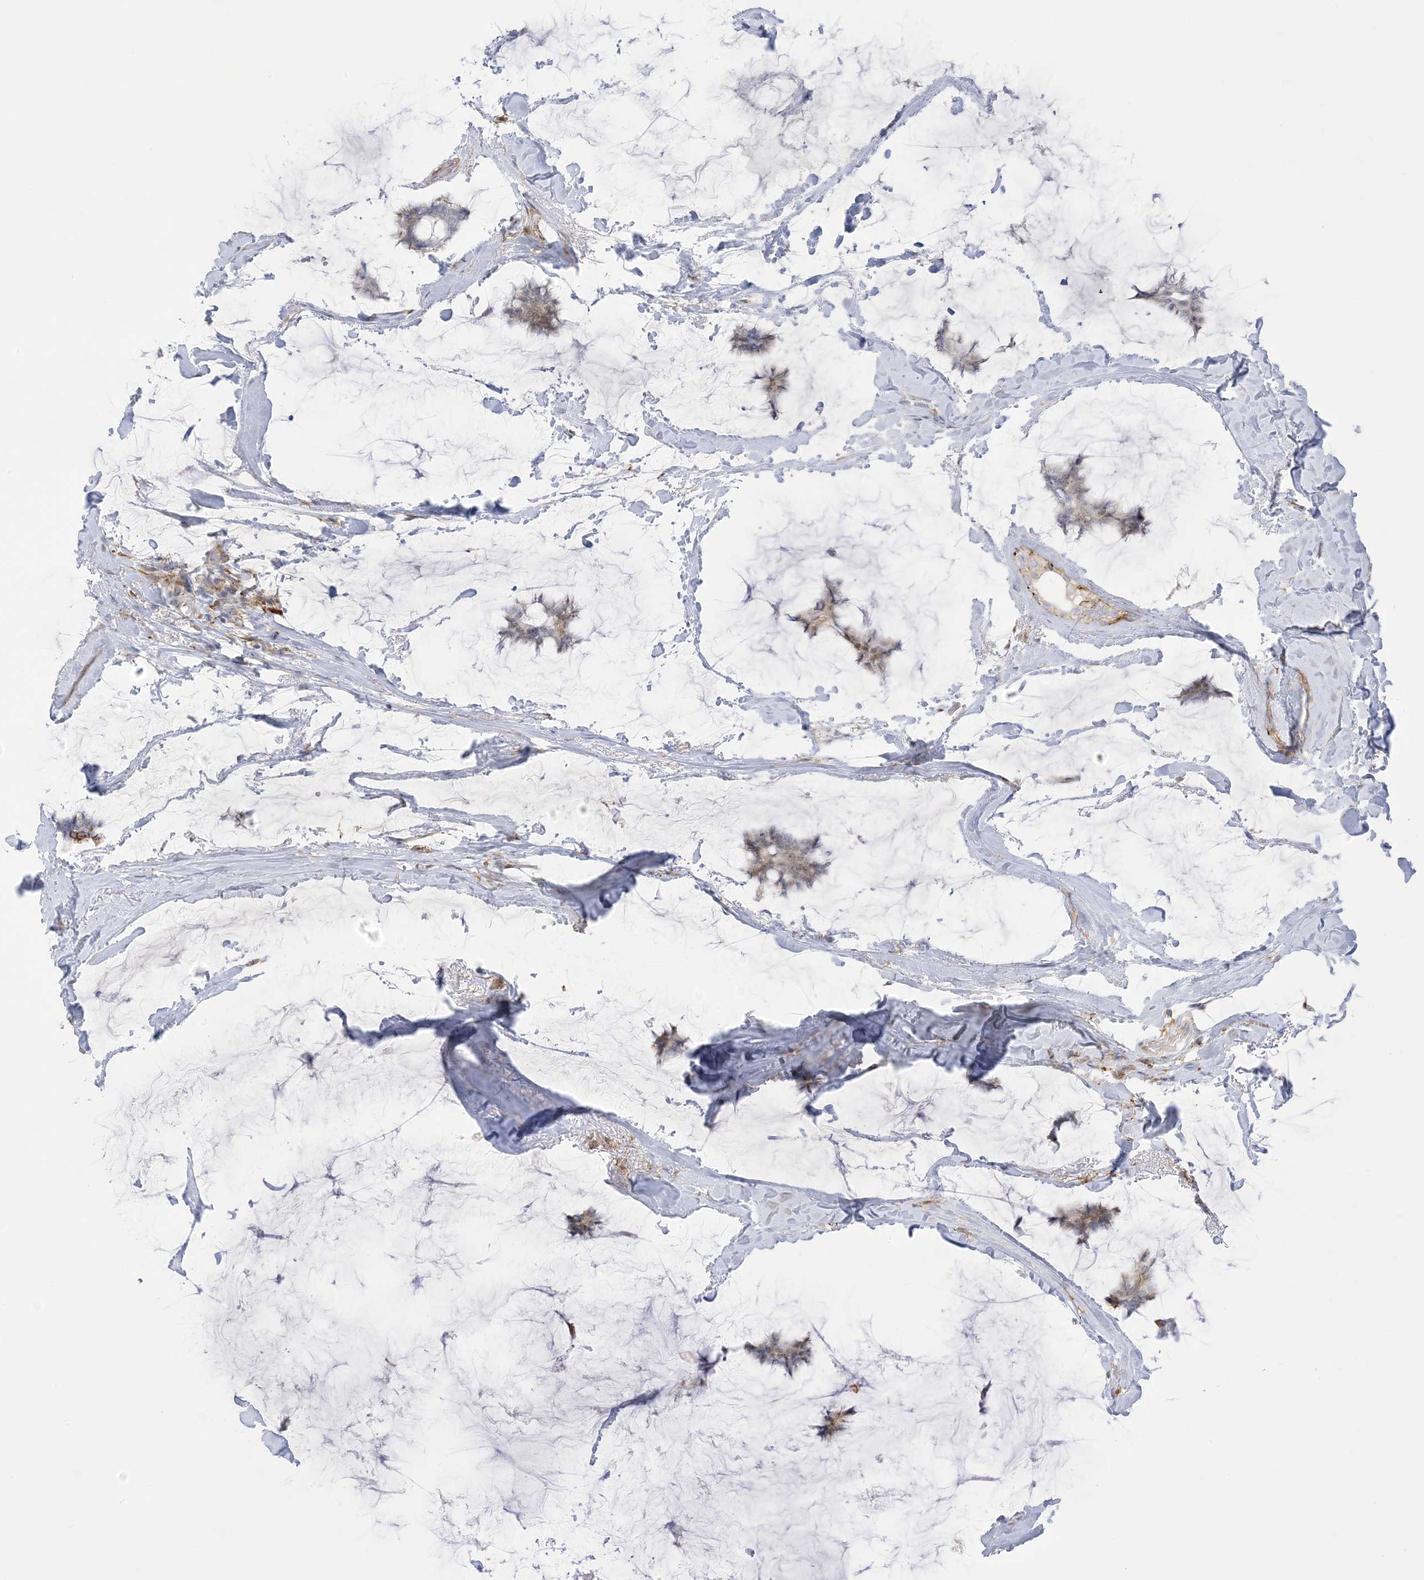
{"staining": {"intensity": "weak", "quantity": "<25%", "location": "cytoplasmic/membranous"}, "tissue": "breast cancer", "cell_type": "Tumor cells", "image_type": "cancer", "snomed": [{"axis": "morphology", "description": "Duct carcinoma"}, {"axis": "topography", "description": "Breast"}], "caption": "The histopathology image reveals no significant positivity in tumor cells of breast cancer. (Immunohistochemistry (ihc), brightfield microscopy, high magnification).", "gene": "ICMT", "patient": {"sex": "female", "age": 93}}